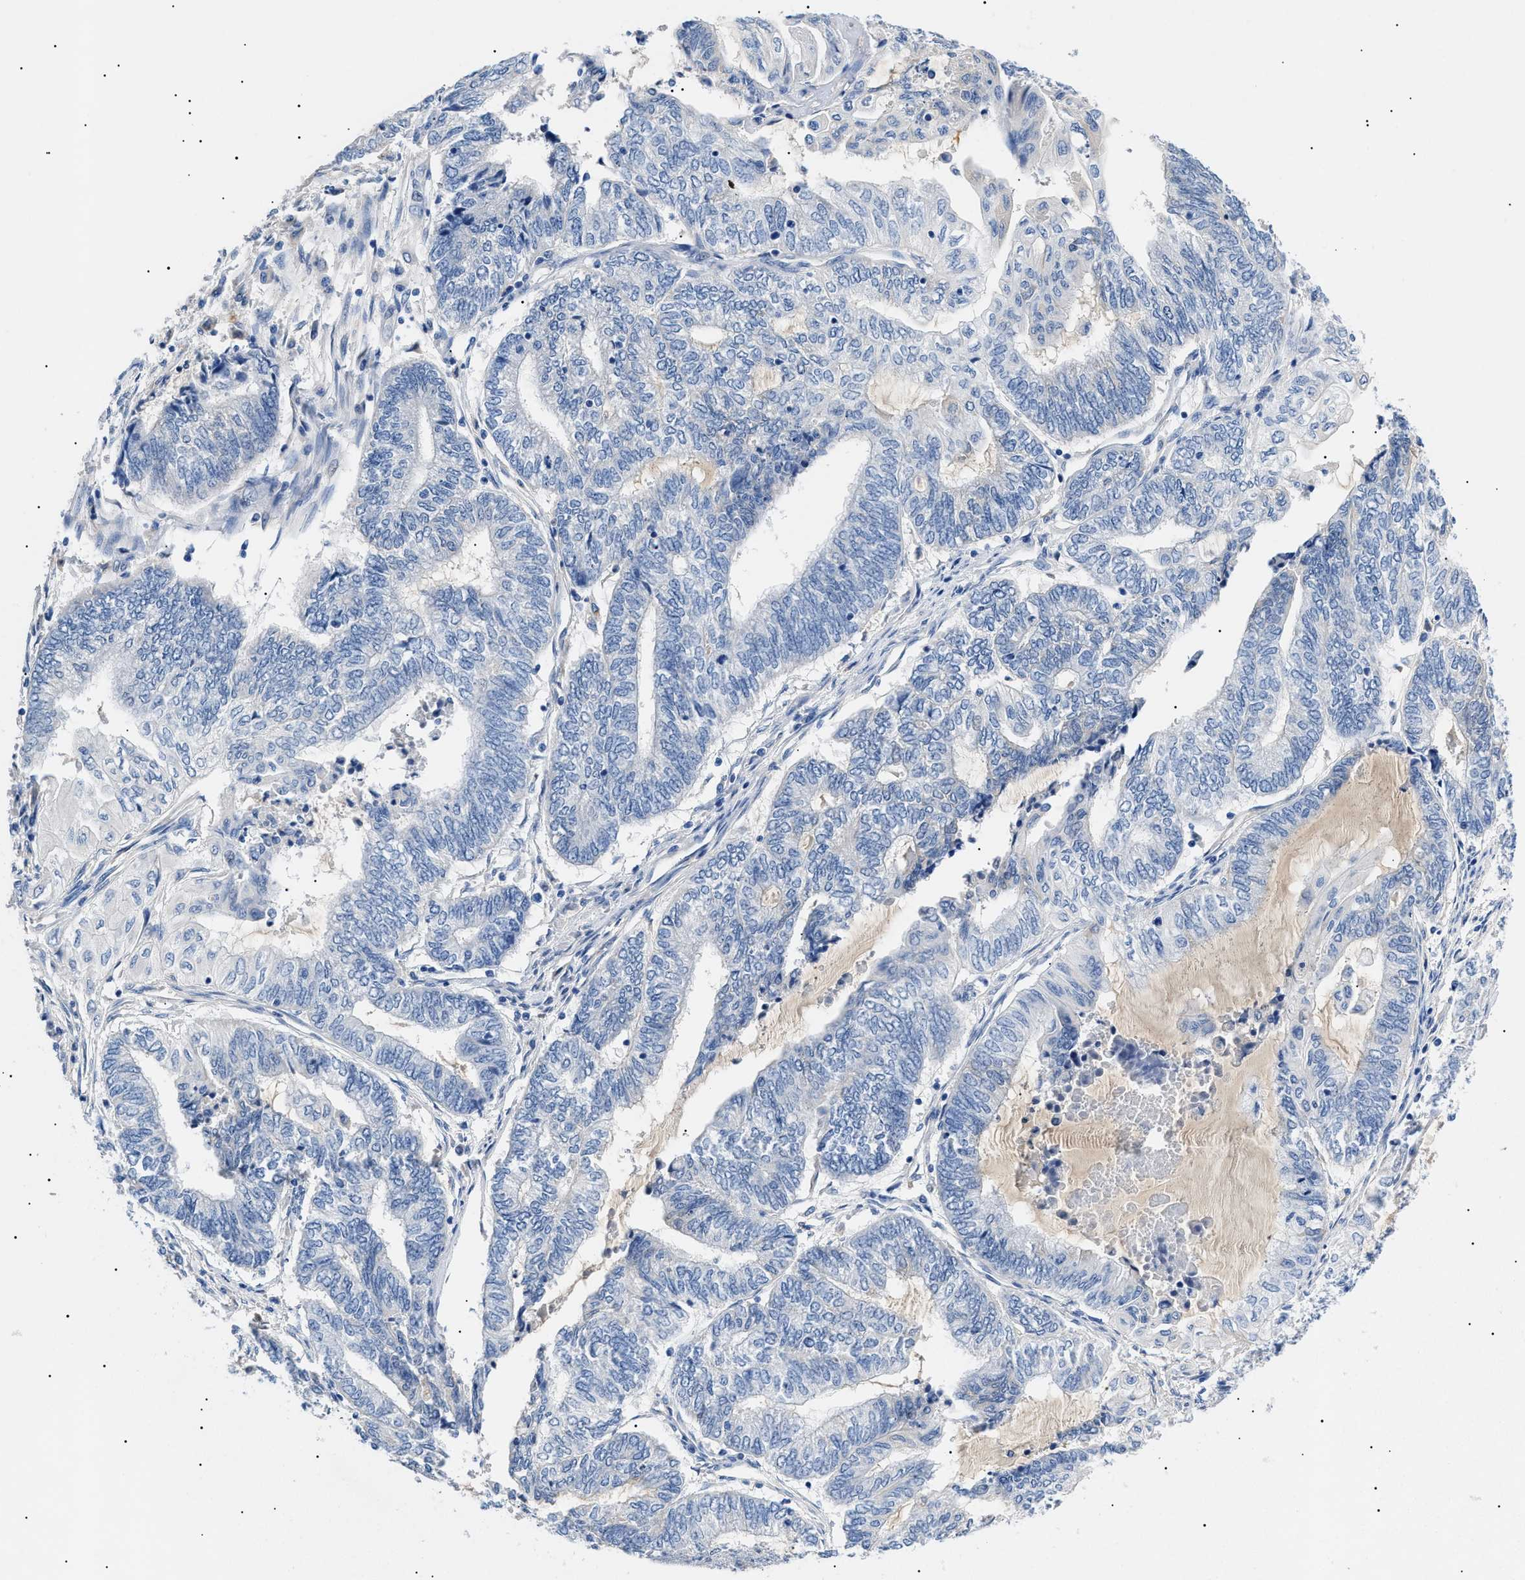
{"staining": {"intensity": "negative", "quantity": "none", "location": "none"}, "tissue": "endometrial cancer", "cell_type": "Tumor cells", "image_type": "cancer", "snomed": [{"axis": "morphology", "description": "Adenocarcinoma, NOS"}, {"axis": "topography", "description": "Uterus"}, {"axis": "topography", "description": "Endometrium"}], "caption": "This is an immunohistochemistry photomicrograph of endometrial cancer. There is no staining in tumor cells.", "gene": "ACKR1", "patient": {"sex": "female", "age": 70}}